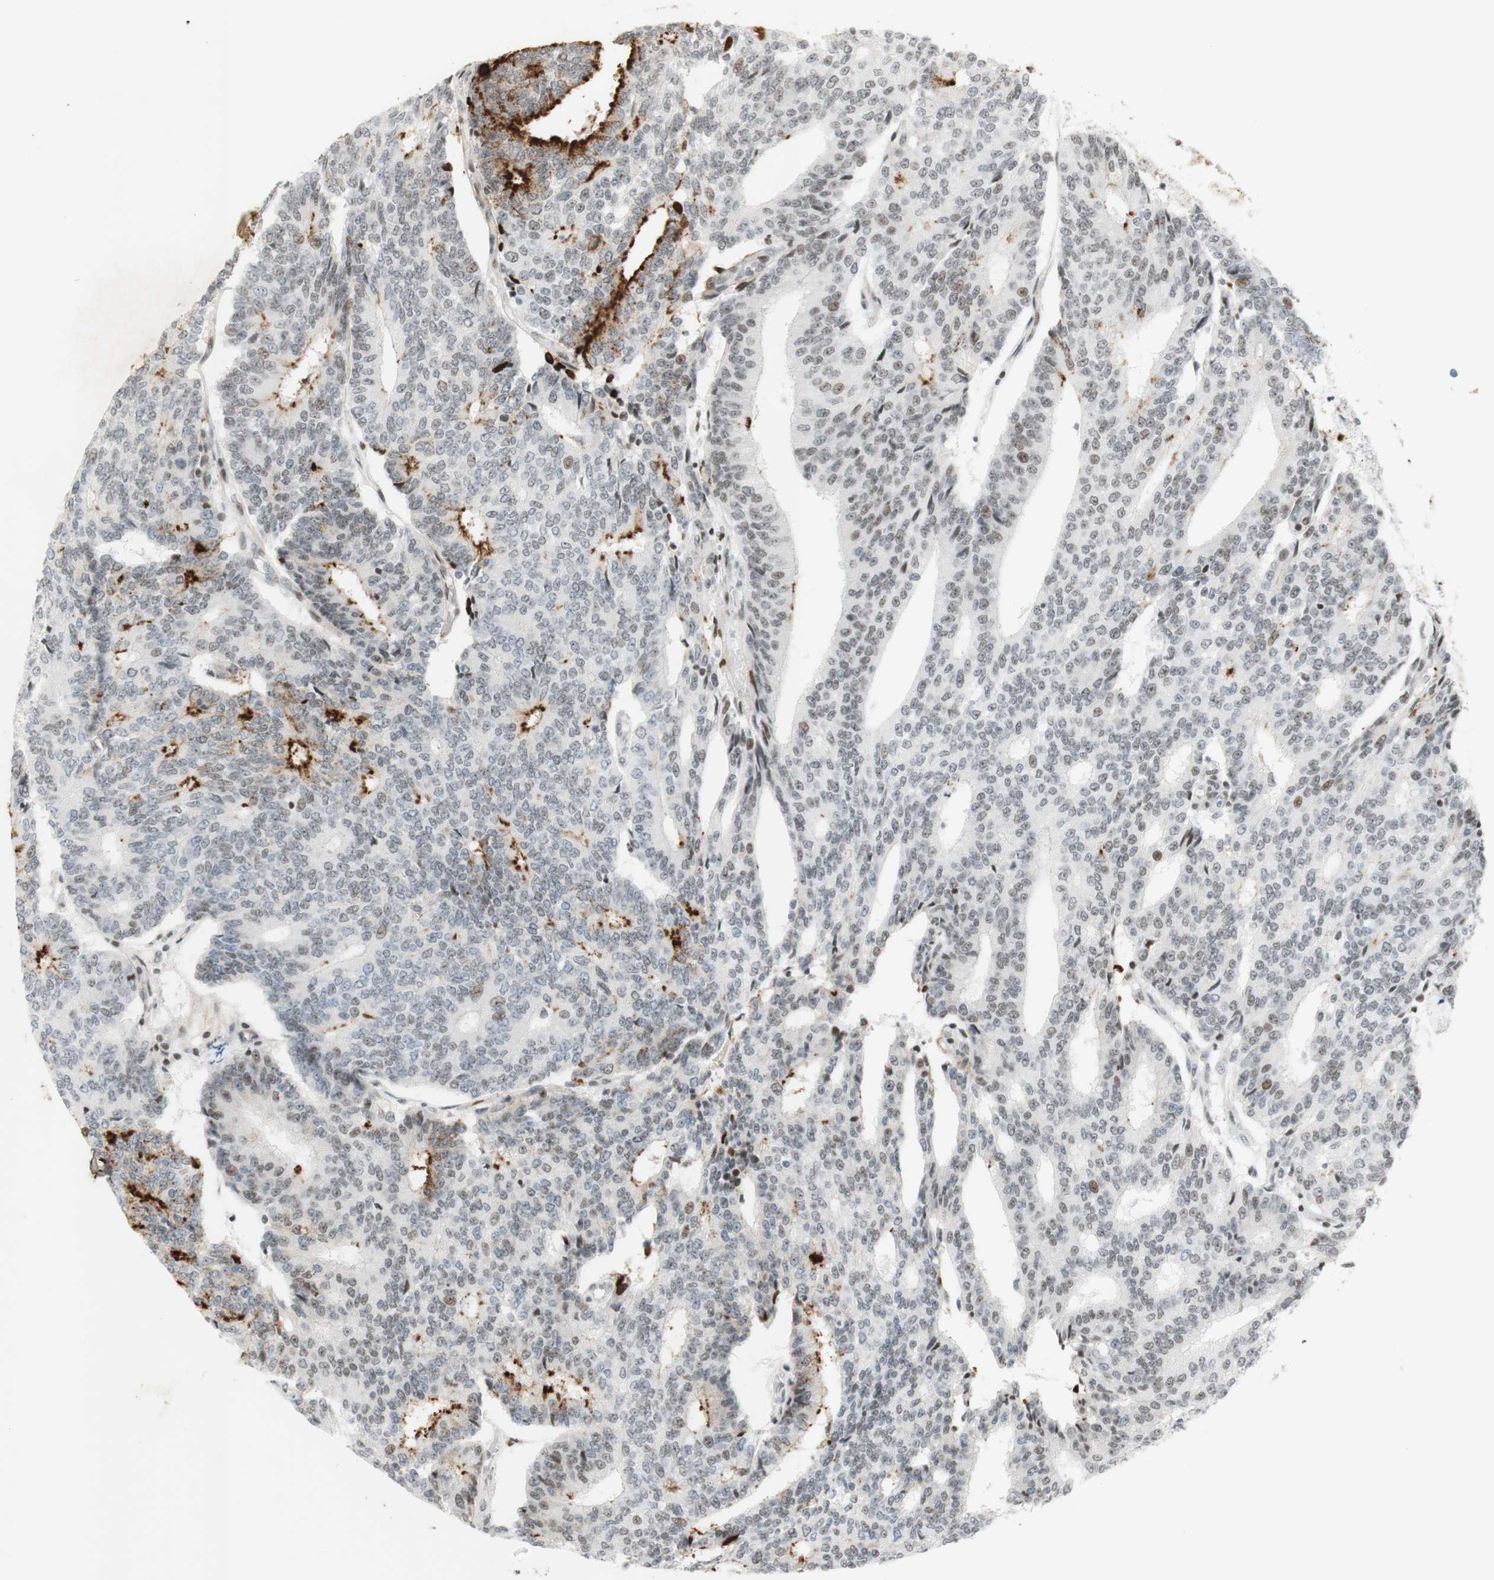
{"staining": {"intensity": "moderate", "quantity": ">75%", "location": "nuclear"}, "tissue": "prostate cancer", "cell_type": "Tumor cells", "image_type": "cancer", "snomed": [{"axis": "morphology", "description": "Normal tissue, NOS"}, {"axis": "morphology", "description": "Adenocarcinoma, High grade"}, {"axis": "topography", "description": "Prostate"}, {"axis": "topography", "description": "Seminal veicle"}], "caption": "Prostate adenocarcinoma (high-grade) stained with a protein marker reveals moderate staining in tumor cells.", "gene": "IRF1", "patient": {"sex": "male", "age": 55}}